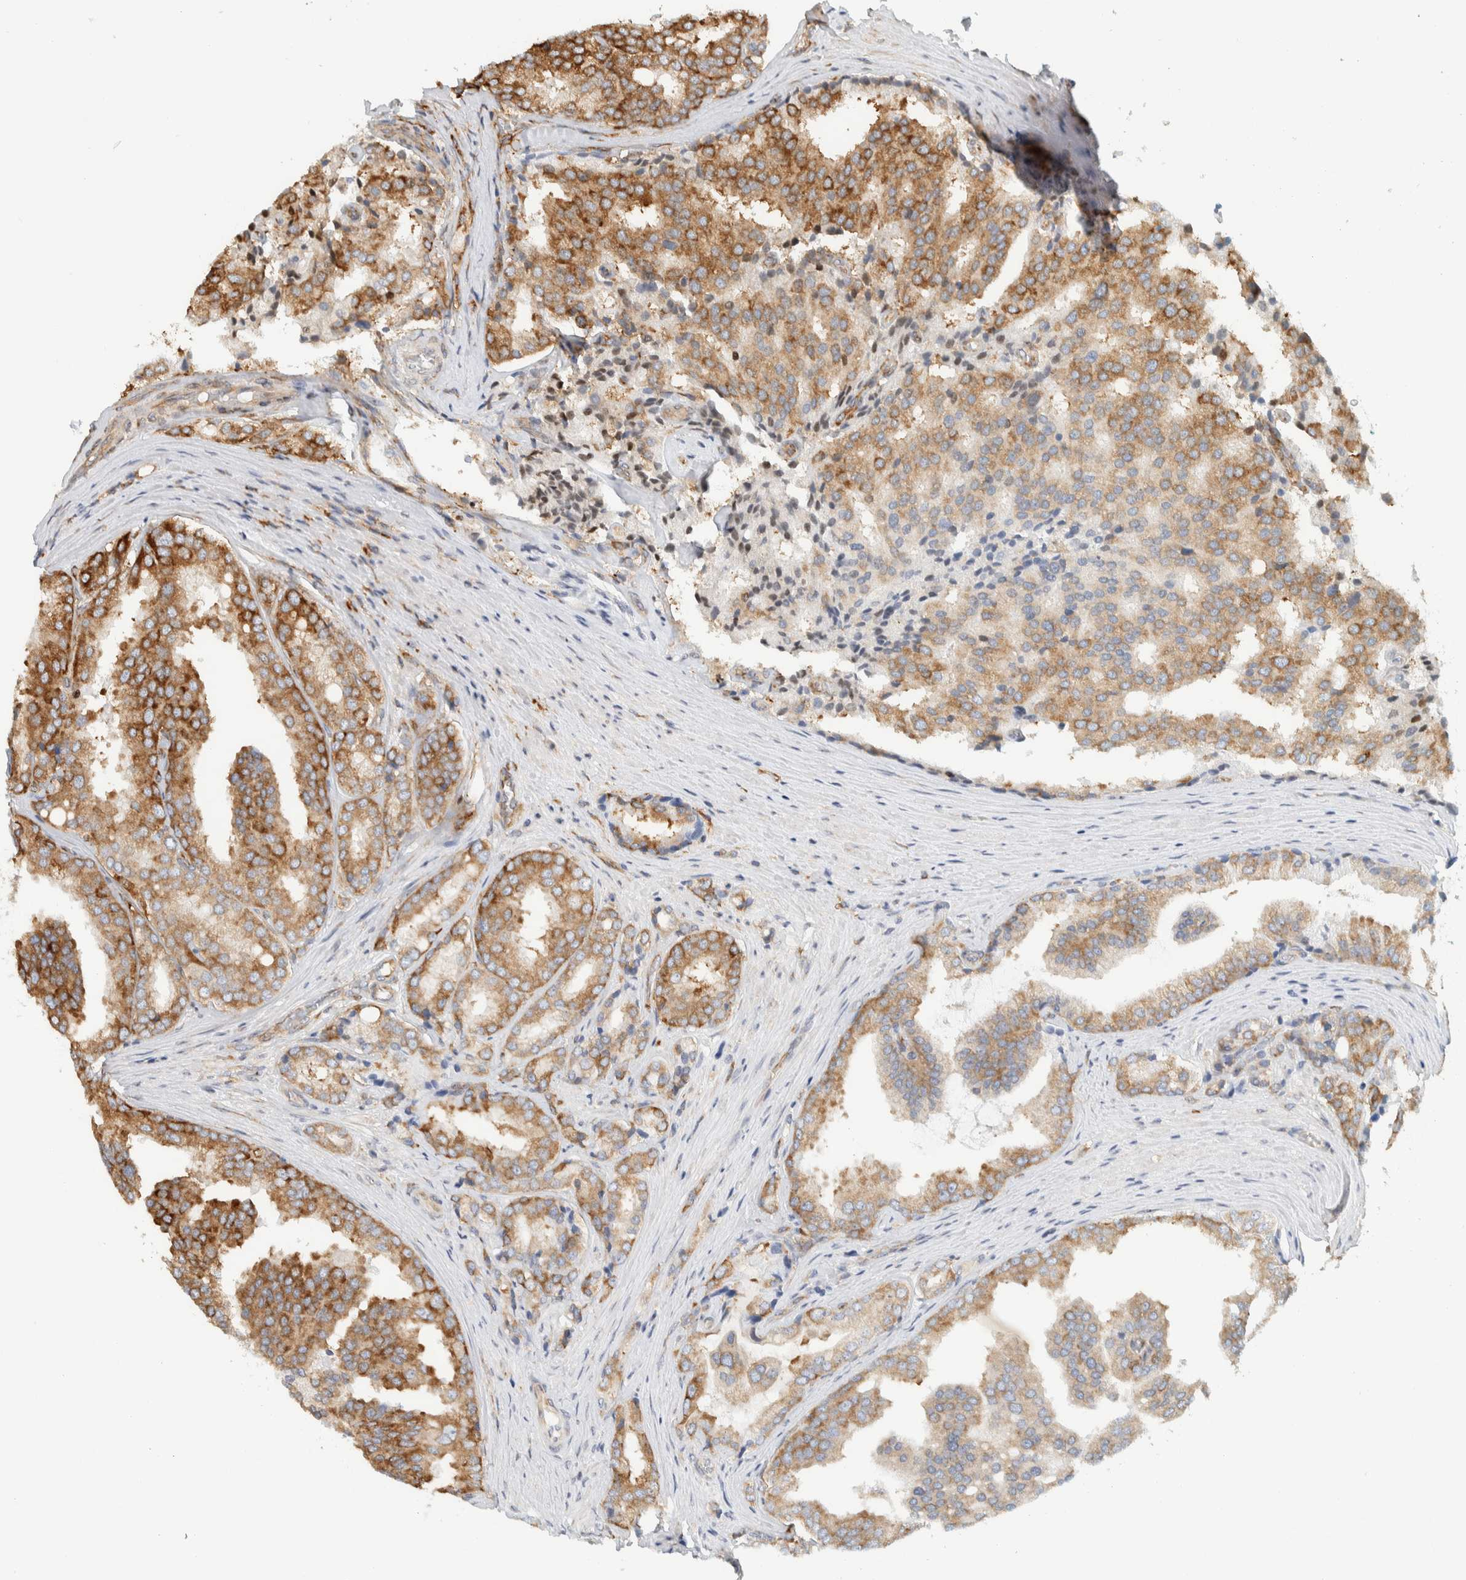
{"staining": {"intensity": "moderate", "quantity": ">75%", "location": "cytoplasmic/membranous"}, "tissue": "prostate cancer", "cell_type": "Tumor cells", "image_type": "cancer", "snomed": [{"axis": "morphology", "description": "Adenocarcinoma, High grade"}, {"axis": "topography", "description": "Prostate"}], "caption": "Brown immunohistochemical staining in prostate adenocarcinoma (high-grade) demonstrates moderate cytoplasmic/membranous expression in approximately >75% of tumor cells. (Stains: DAB in brown, nuclei in blue, Microscopy: brightfield microscopy at high magnification).", "gene": "LLGL2", "patient": {"sex": "male", "age": 50}}